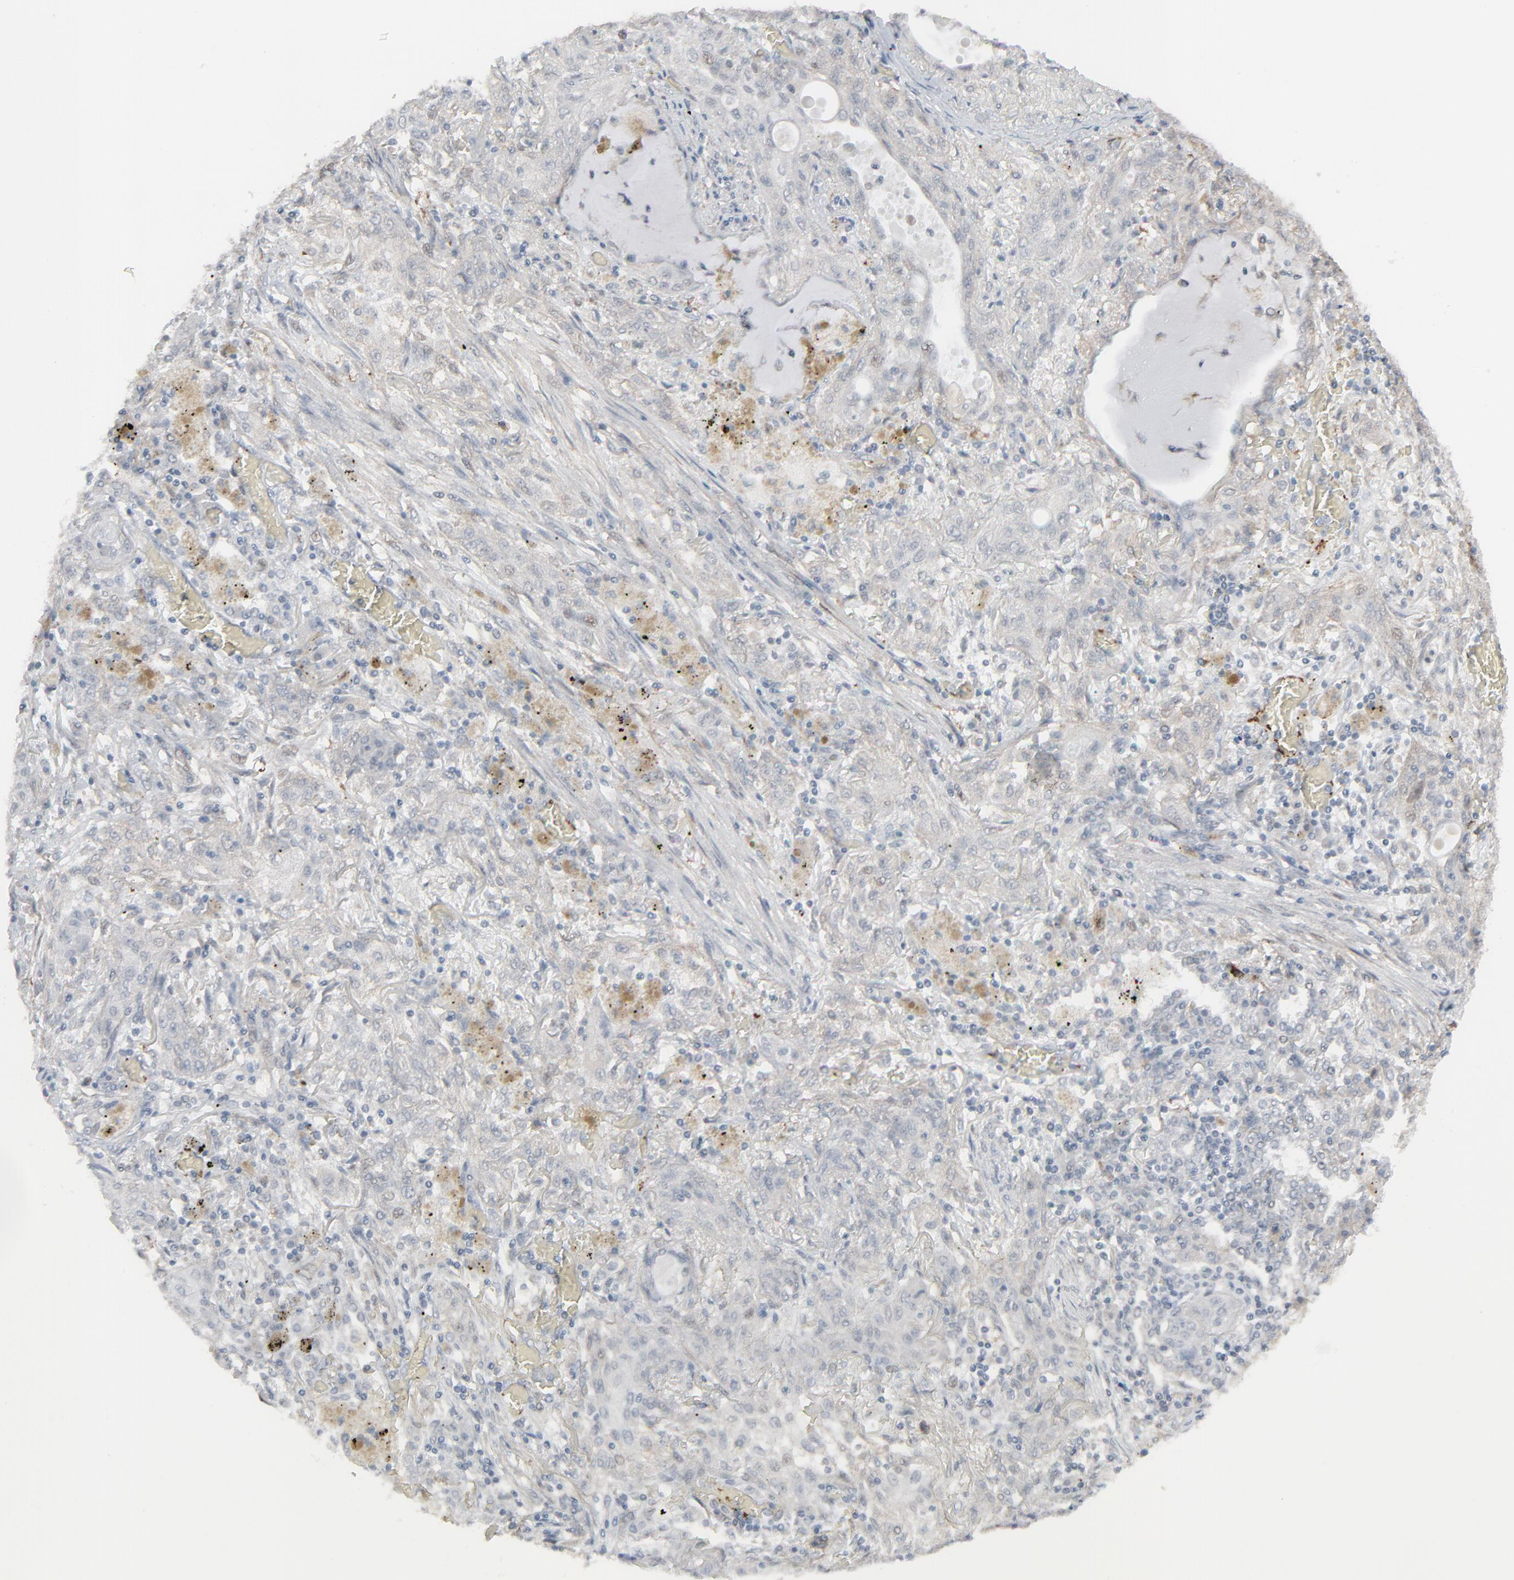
{"staining": {"intensity": "negative", "quantity": "none", "location": "none"}, "tissue": "lung cancer", "cell_type": "Tumor cells", "image_type": "cancer", "snomed": [{"axis": "morphology", "description": "Squamous cell carcinoma, NOS"}, {"axis": "topography", "description": "Lung"}], "caption": "This is a image of immunohistochemistry (IHC) staining of squamous cell carcinoma (lung), which shows no expression in tumor cells. (Brightfield microscopy of DAB (3,3'-diaminobenzidine) IHC at high magnification).", "gene": "NEUROD1", "patient": {"sex": "female", "age": 47}}